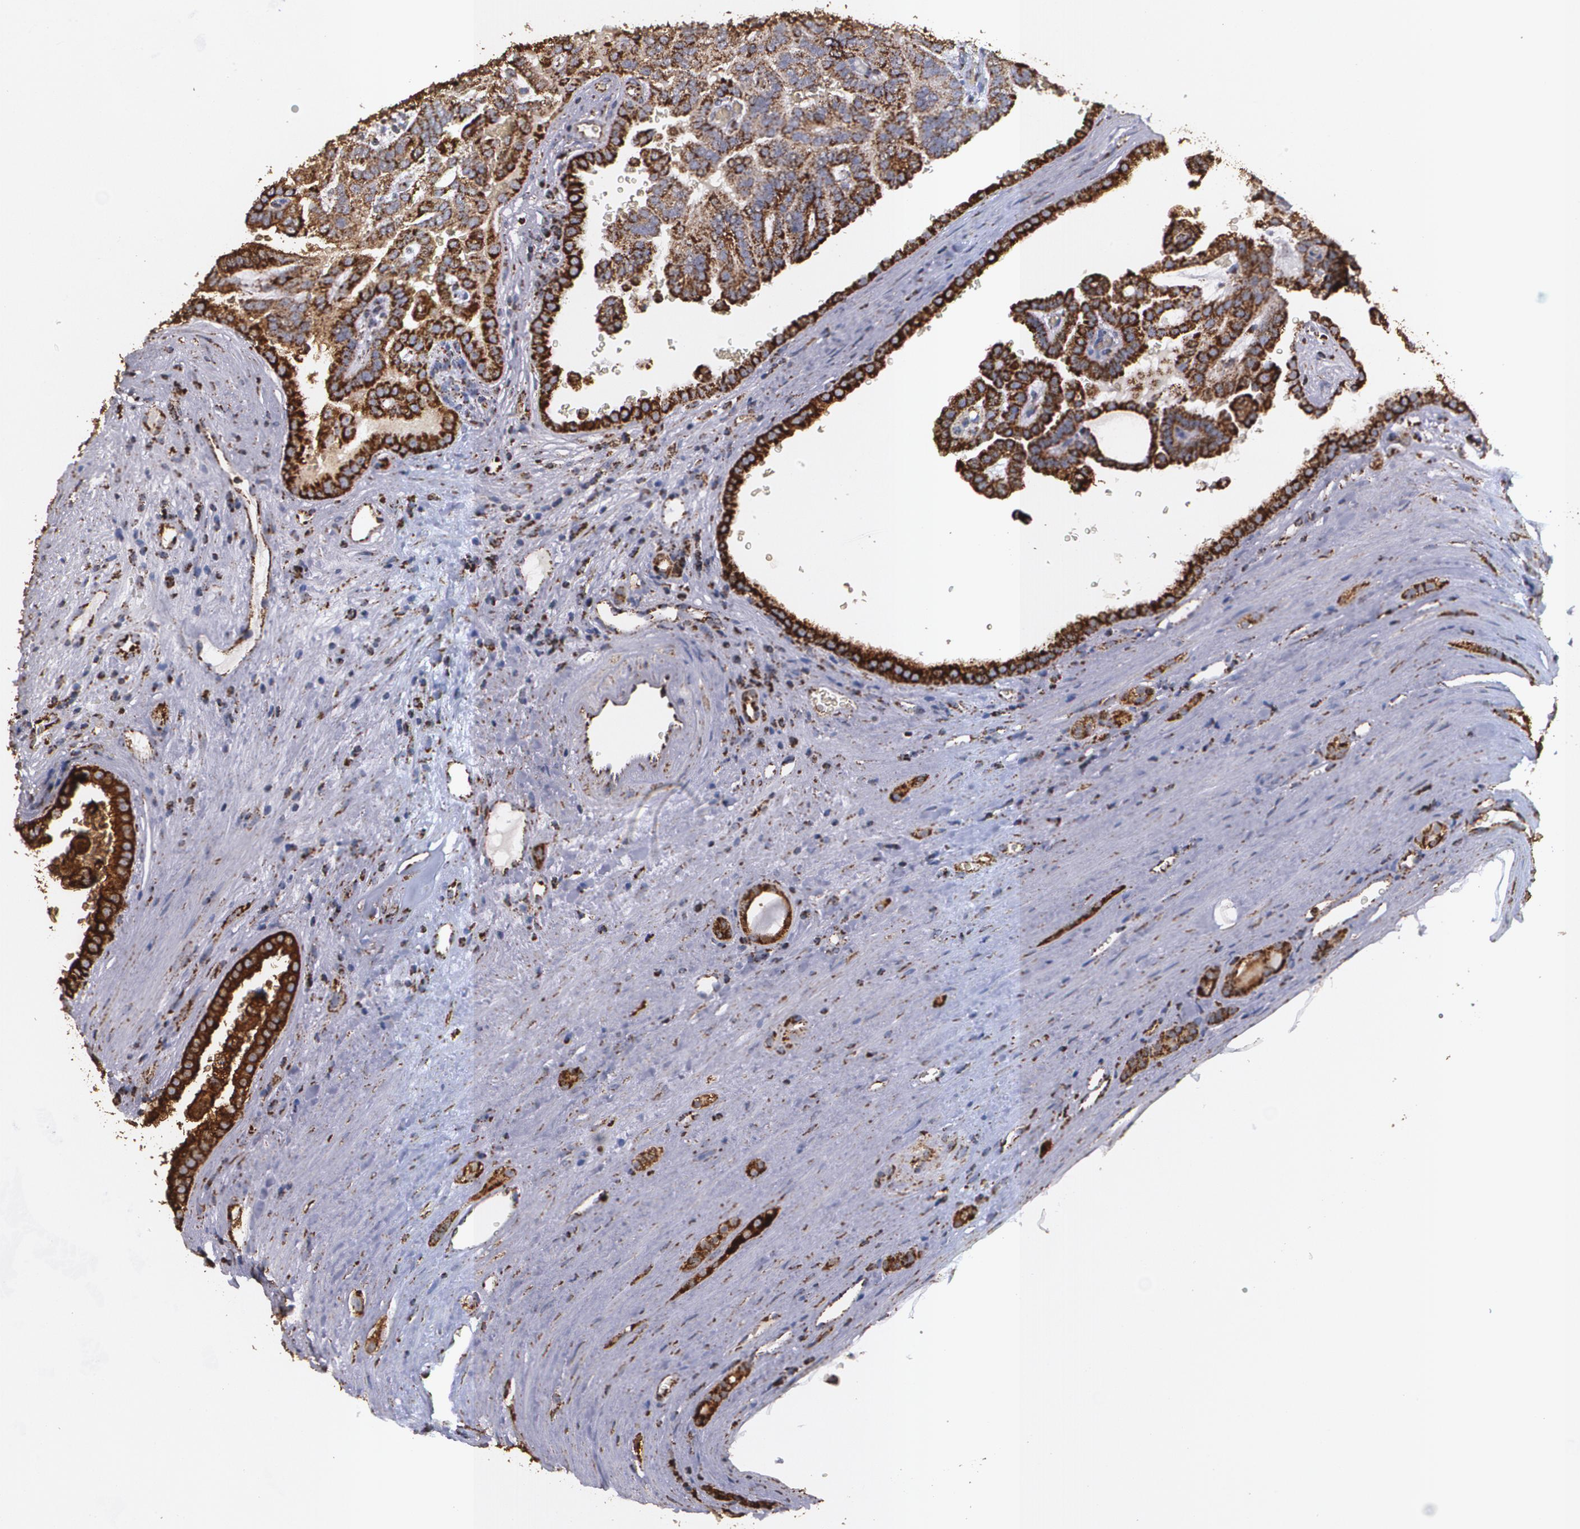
{"staining": {"intensity": "strong", "quantity": ">75%", "location": "cytoplasmic/membranous"}, "tissue": "renal cancer", "cell_type": "Tumor cells", "image_type": "cancer", "snomed": [{"axis": "morphology", "description": "Adenocarcinoma, NOS"}, {"axis": "topography", "description": "Kidney"}], "caption": "Renal cancer (adenocarcinoma) tissue displays strong cytoplasmic/membranous expression in approximately >75% of tumor cells", "gene": "HSPD1", "patient": {"sex": "male", "age": 61}}